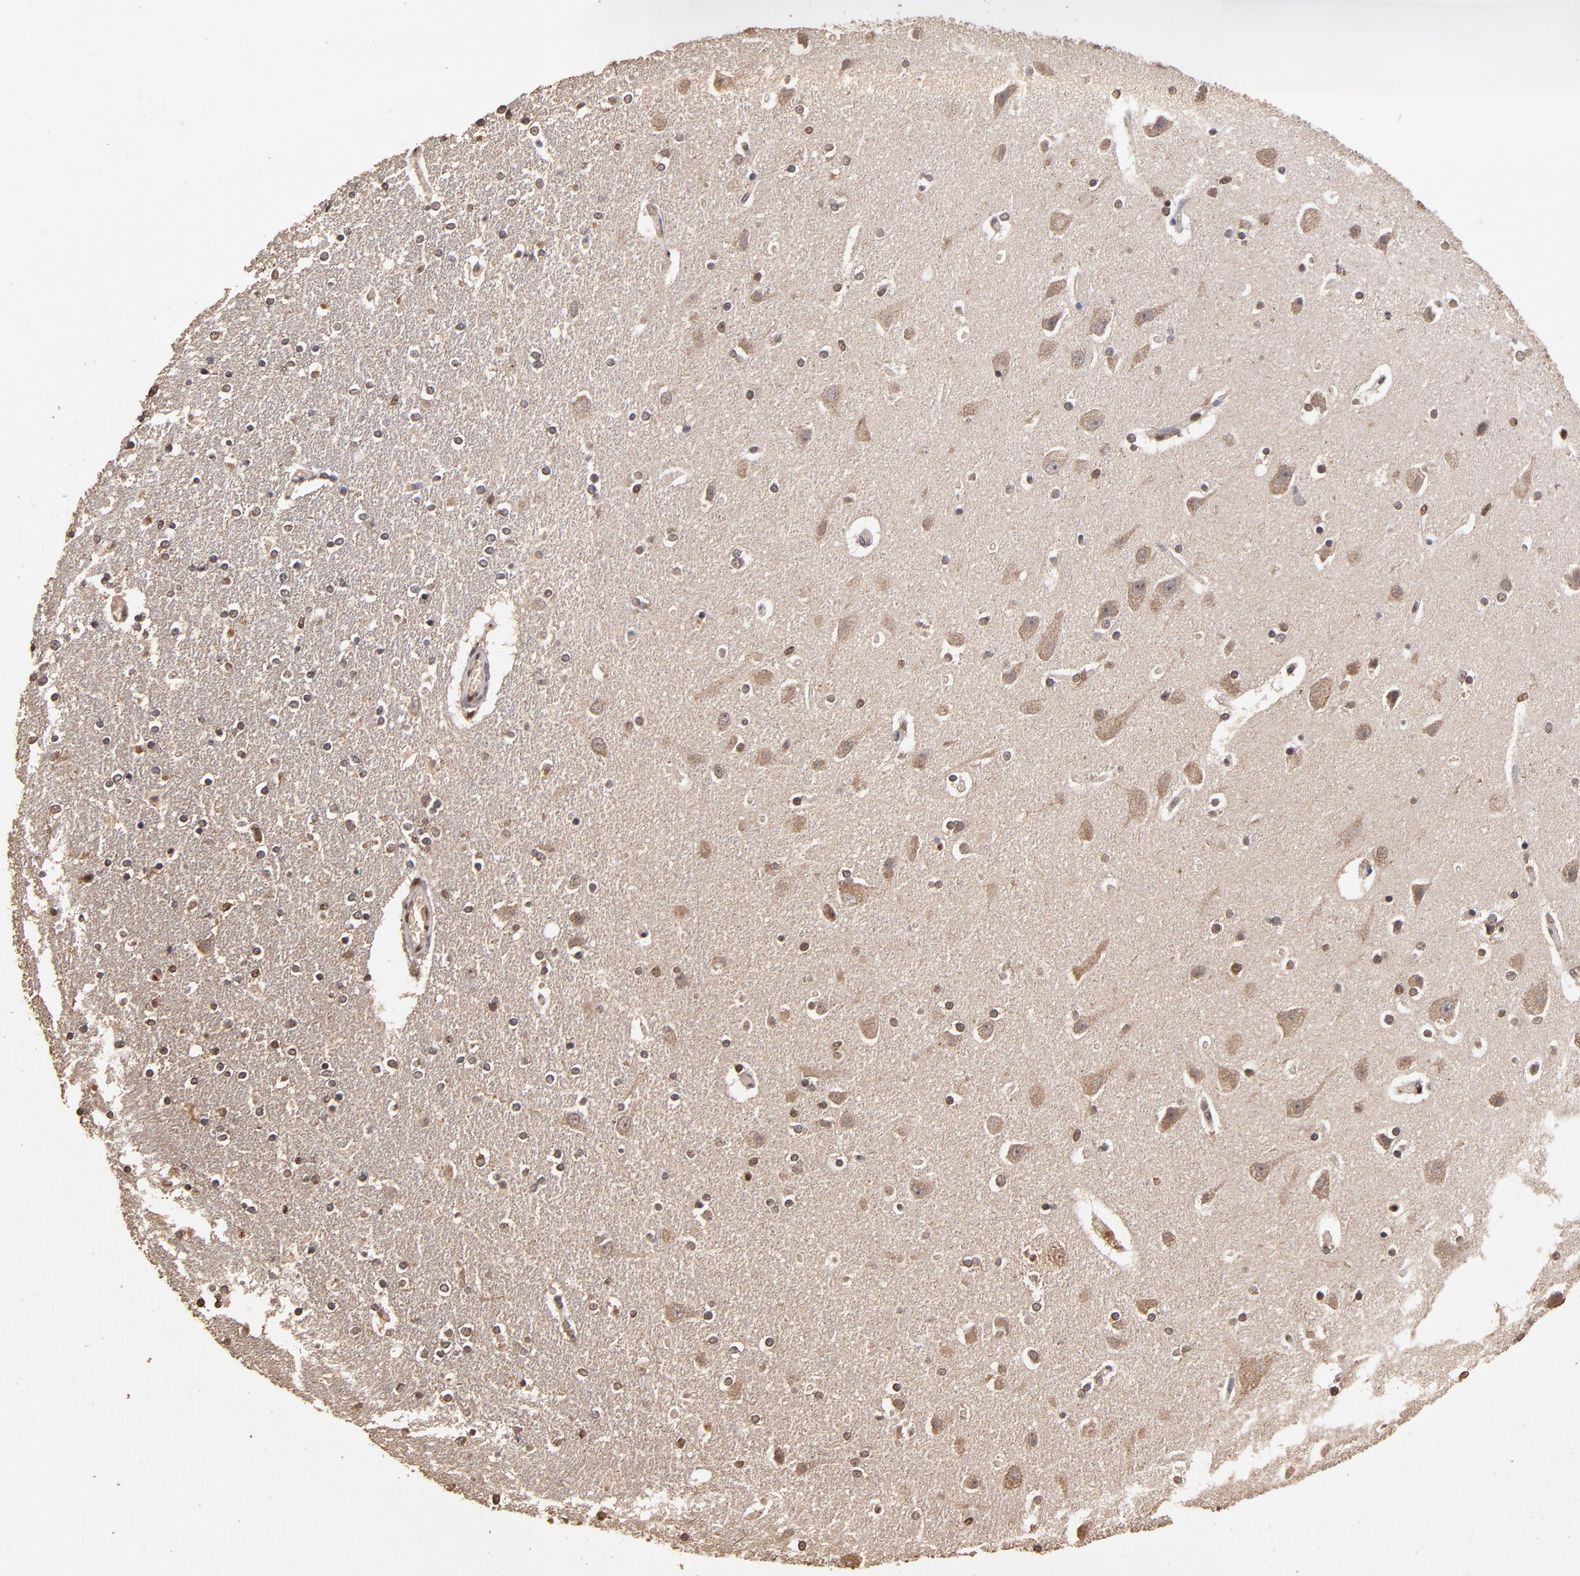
{"staining": {"intensity": "moderate", "quantity": "25%-75%", "location": "nuclear"}, "tissue": "caudate", "cell_type": "Glial cells", "image_type": "normal", "snomed": [{"axis": "morphology", "description": "Normal tissue, NOS"}, {"axis": "topography", "description": "Lateral ventricle wall"}], "caption": "Immunohistochemistry histopathology image of benign caudate stained for a protein (brown), which demonstrates medium levels of moderate nuclear positivity in approximately 25%-75% of glial cells.", "gene": "CASP1", "patient": {"sex": "female", "age": 54}}